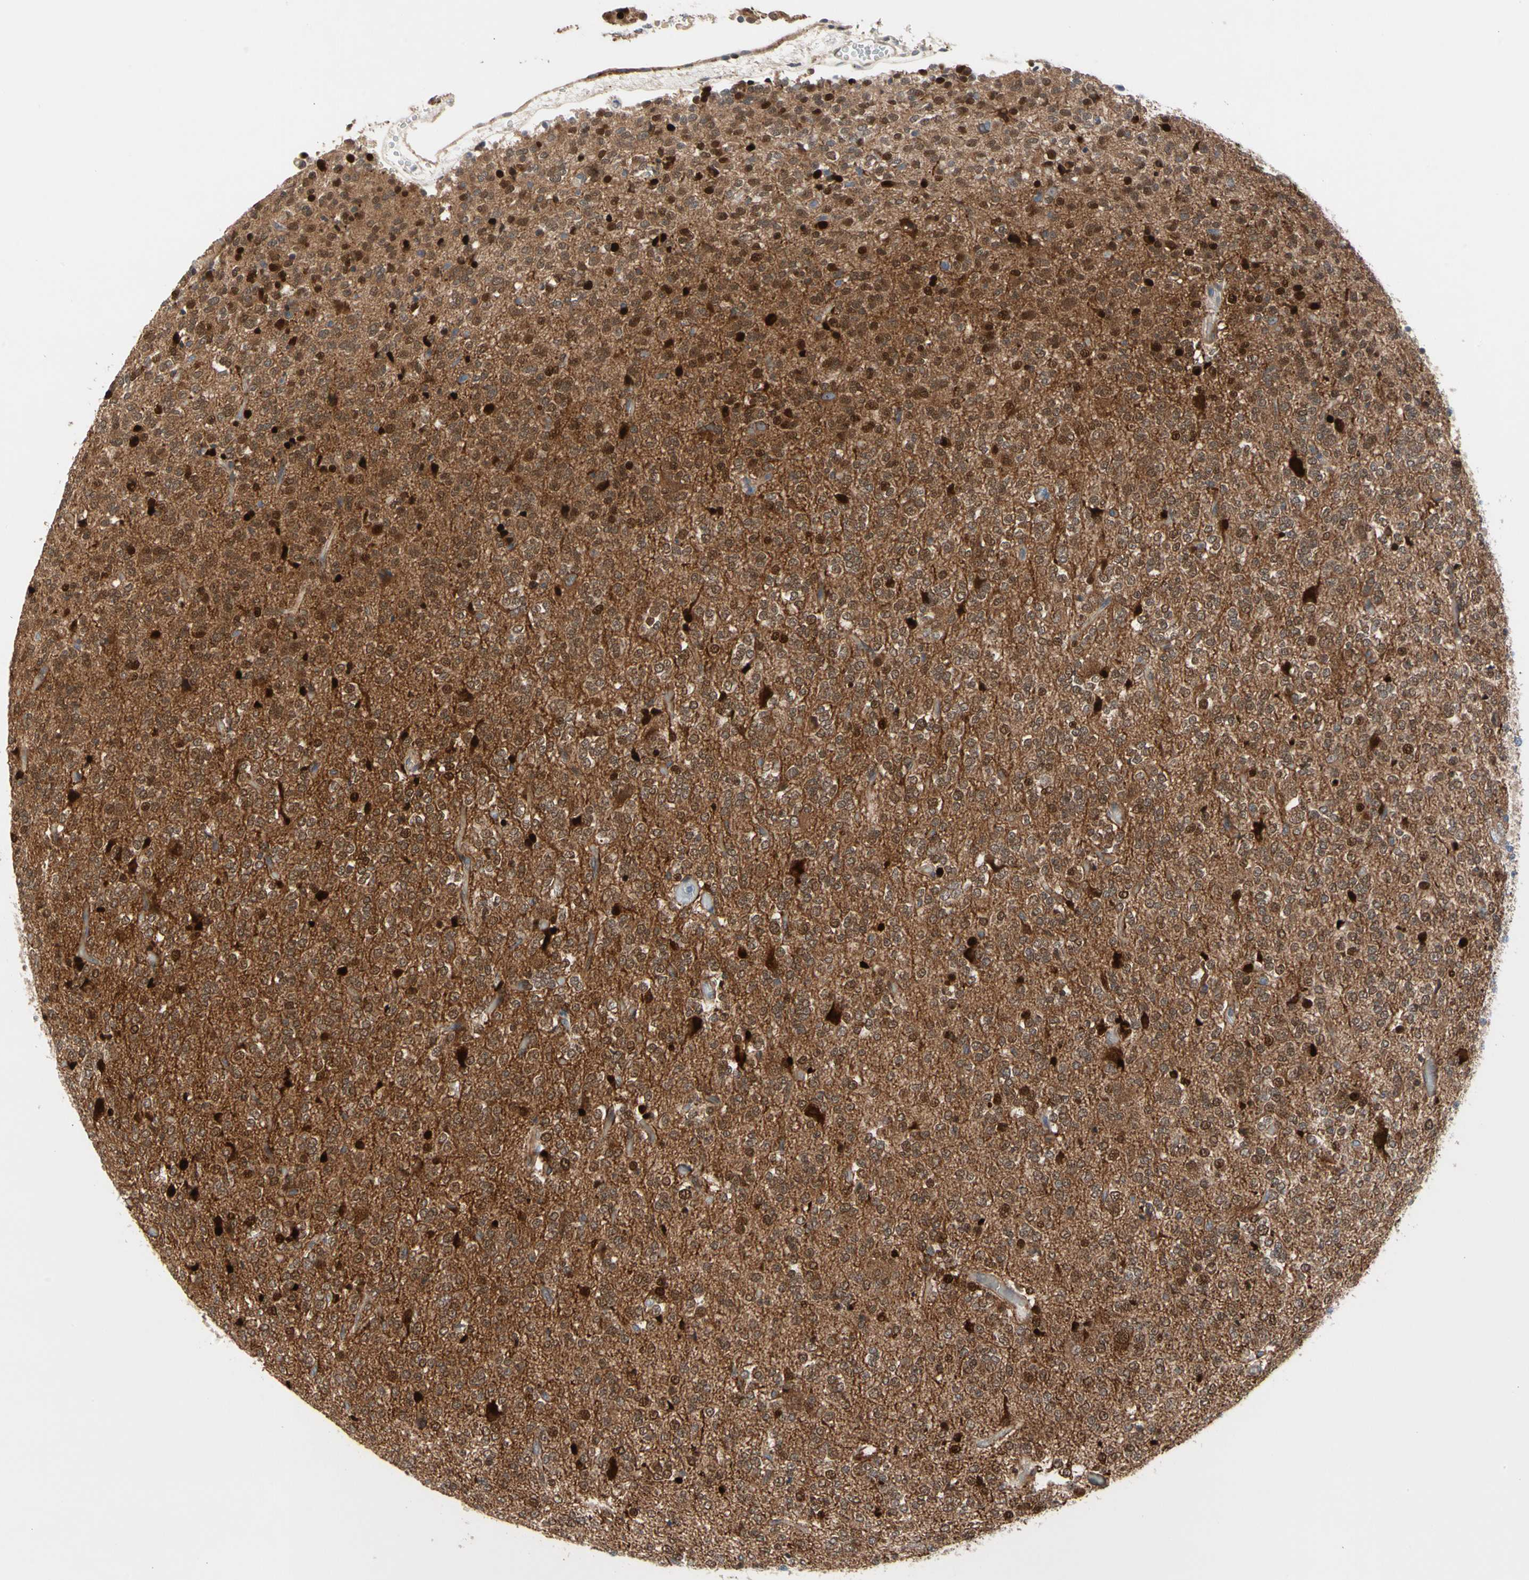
{"staining": {"intensity": "strong", "quantity": ">75%", "location": "cytoplasmic/membranous,nuclear"}, "tissue": "glioma", "cell_type": "Tumor cells", "image_type": "cancer", "snomed": [{"axis": "morphology", "description": "Glioma, malignant, Low grade"}, {"axis": "topography", "description": "Brain"}], "caption": "There is high levels of strong cytoplasmic/membranous and nuclear positivity in tumor cells of glioma, as demonstrated by immunohistochemical staining (brown color).", "gene": "HMGCR", "patient": {"sex": "male", "age": 38}}